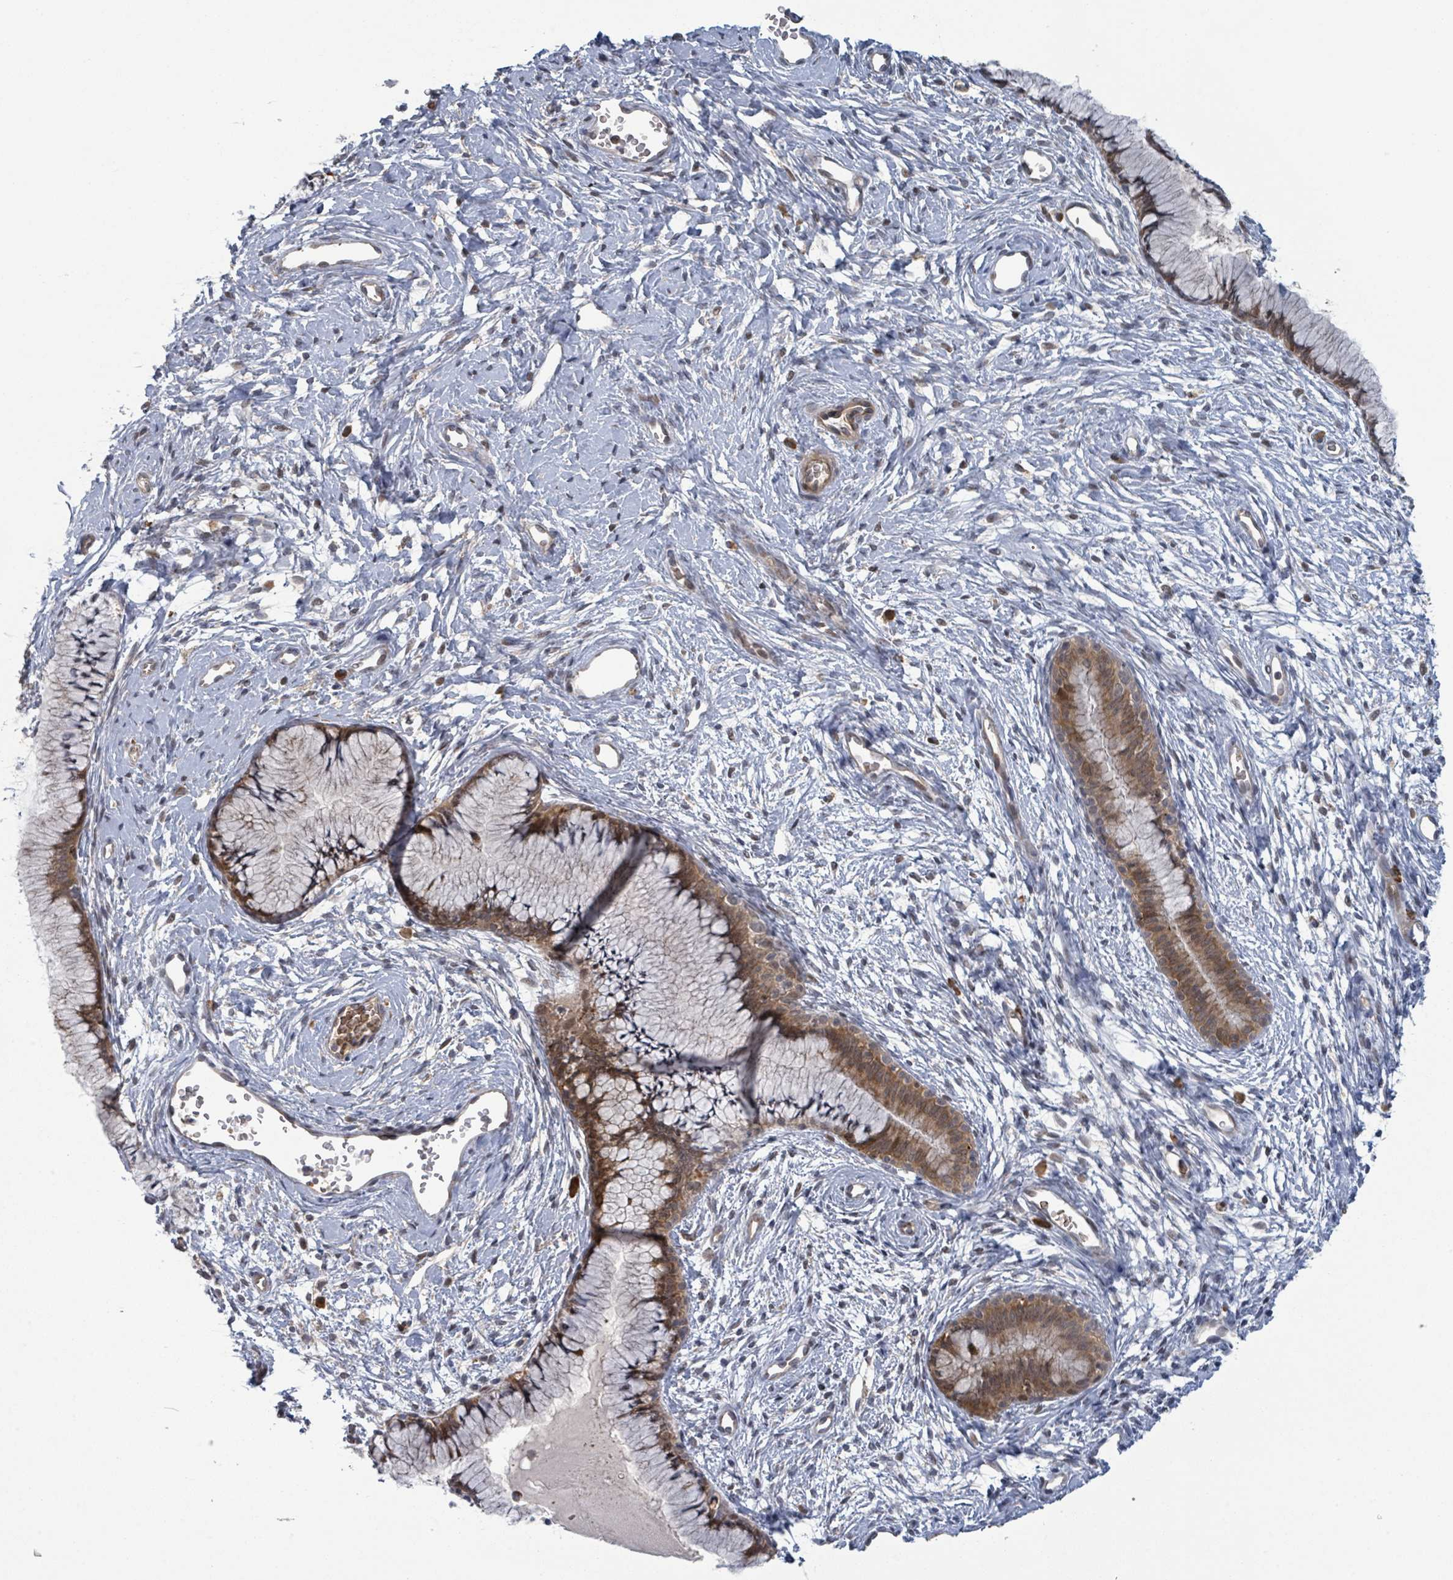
{"staining": {"intensity": "moderate", "quantity": ">75%", "location": "cytoplasmic/membranous"}, "tissue": "cervix", "cell_type": "Glandular cells", "image_type": "normal", "snomed": [{"axis": "morphology", "description": "Normal tissue, NOS"}, {"axis": "topography", "description": "Cervix"}], "caption": "IHC staining of normal cervix, which demonstrates medium levels of moderate cytoplasmic/membranous staining in approximately >75% of glandular cells indicating moderate cytoplasmic/membranous protein staining. The staining was performed using DAB (3,3'-diaminobenzidine) (brown) for protein detection and nuclei were counterstained in hematoxylin (blue).", "gene": "SHROOM2", "patient": {"sex": "female", "age": 42}}